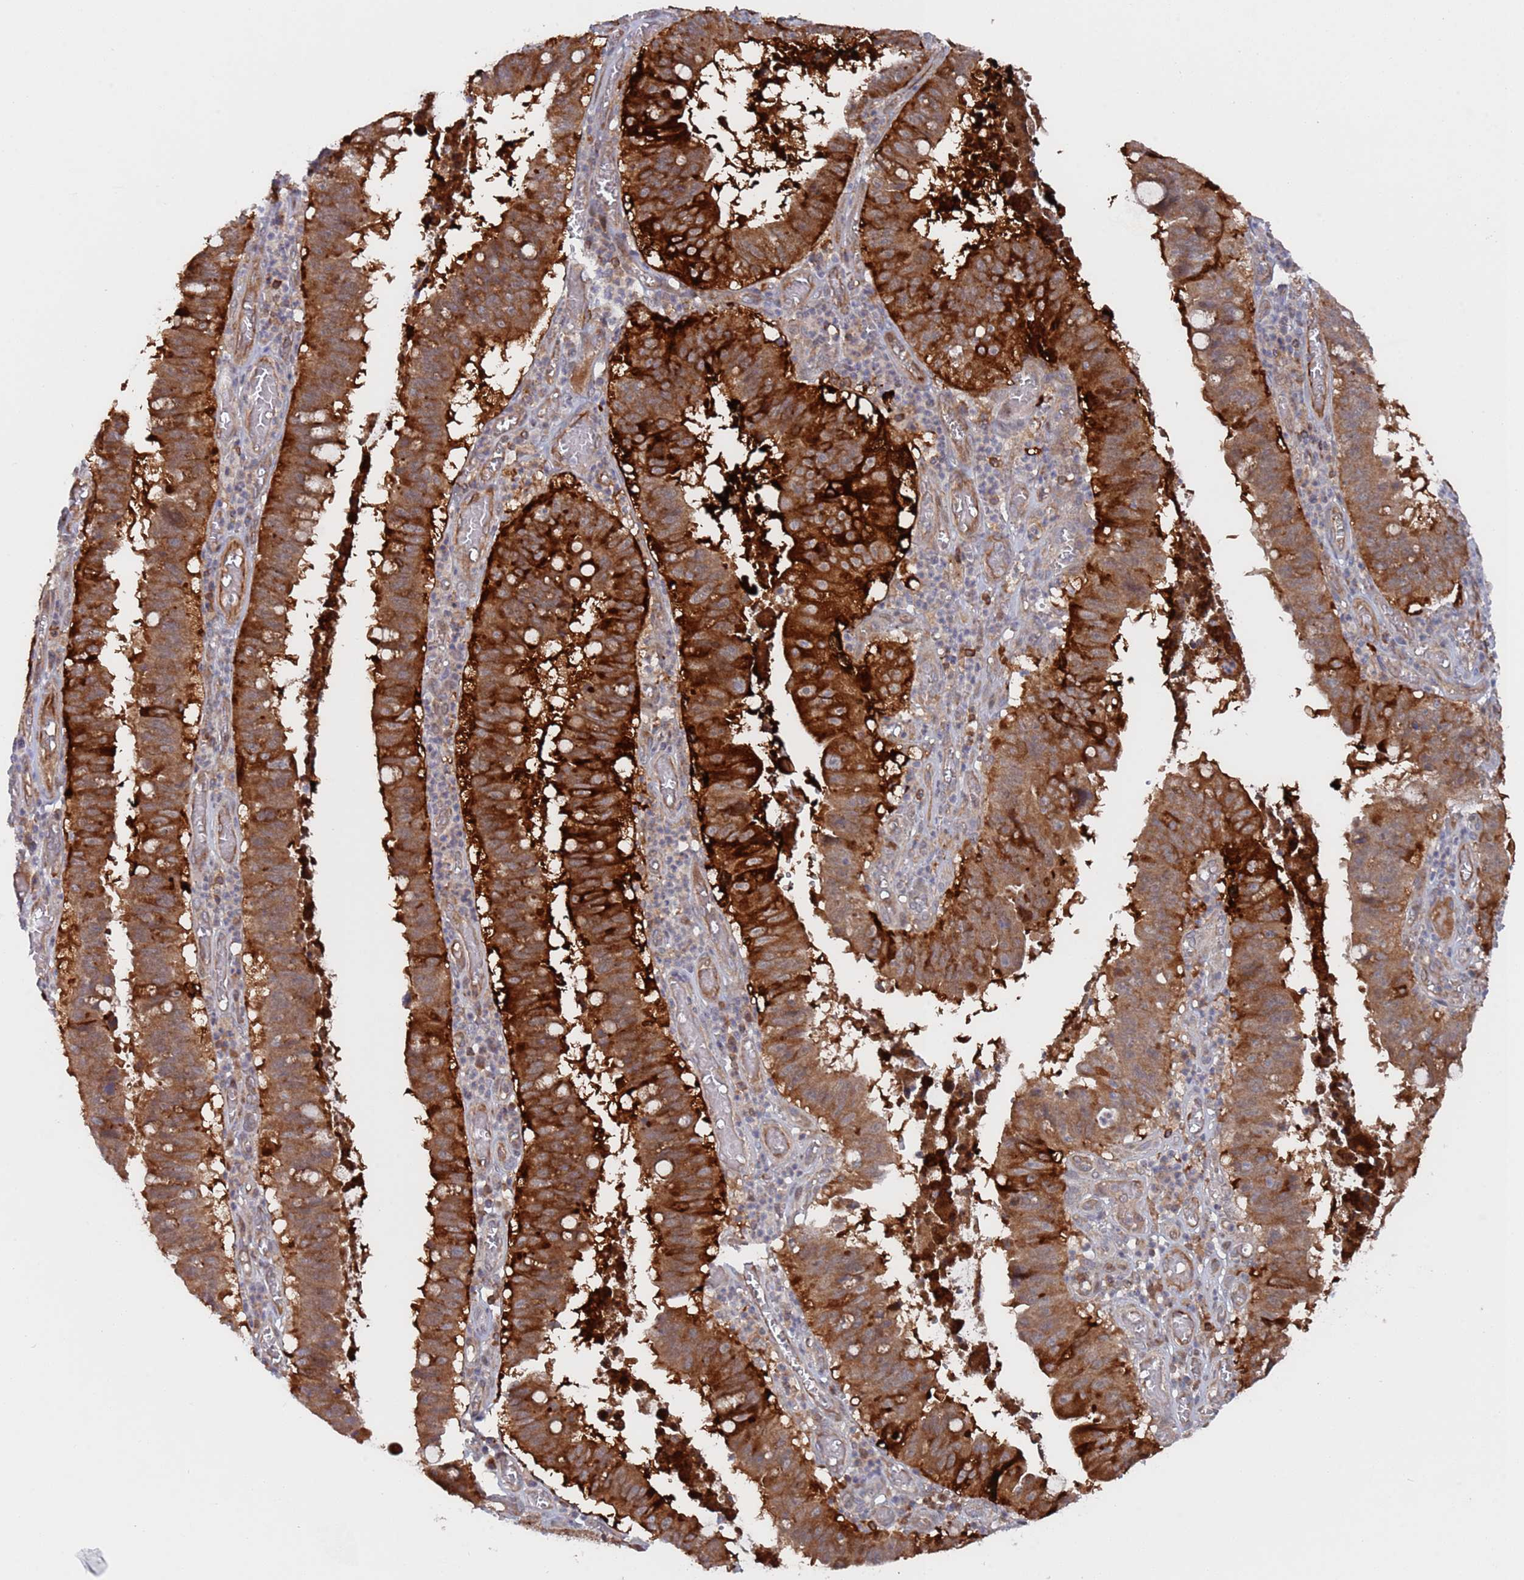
{"staining": {"intensity": "strong", "quantity": ">75%", "location": "cytoplasmic/membranous"}, "tissue": "stomach cancer", "cell_type": "Tumor cells", "image_type": "cancer", "snomed": [{"axis": "morphology", "description": "Adenocarcinoma, NOS"}, {"axis": "topography", "description": "Stomach"}], "caption": "Immunohistochemical staining of human stomach adenocarcinoma exhibits high levels of strong cytoplasmic/membranous expression in about >75% of tumor cells.", "gene": "DDX60", "patient": {"sex": "male", "age": 59}}